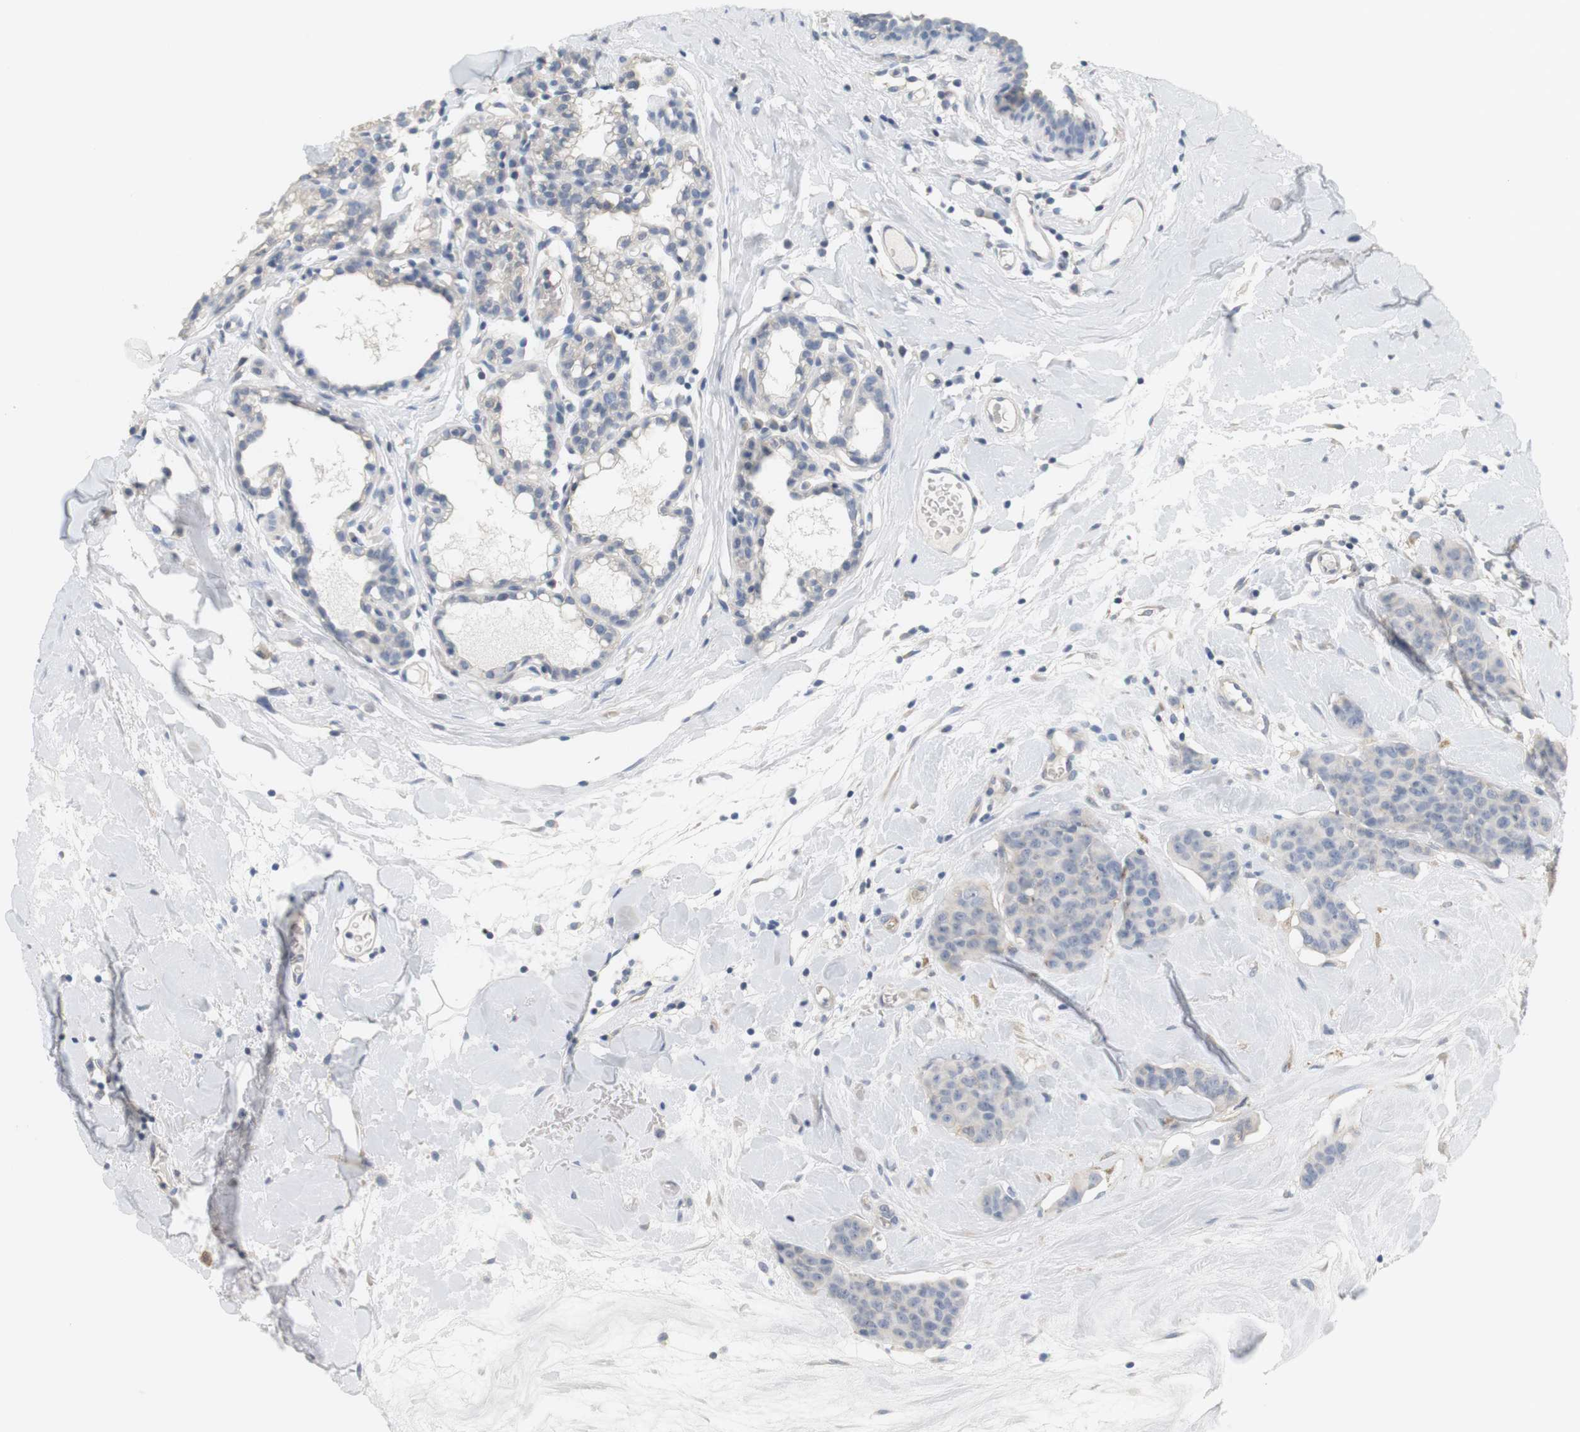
{"staining": {"intensity": "negative", "quantity": "none", "location": "none"}, "tissue": "breast cancer", "cell_type": "Tumor cells", "image_type": "cancer", "snomed": [{"axis": "morphology", "description": "Normal tissue, NOS"}, {"axis": "morphology", "description": "Duct carcinoma"}, {"axis": "topography", "description": "Breast"}], "caption": "Immunohistochemical staining of human breast invasive ductal carcinoma reveals no significant expression in tumor cells. Nuclei are stained in blue.", "gene": "OSR1", "patient": {"sex": "female", "age": 40}}